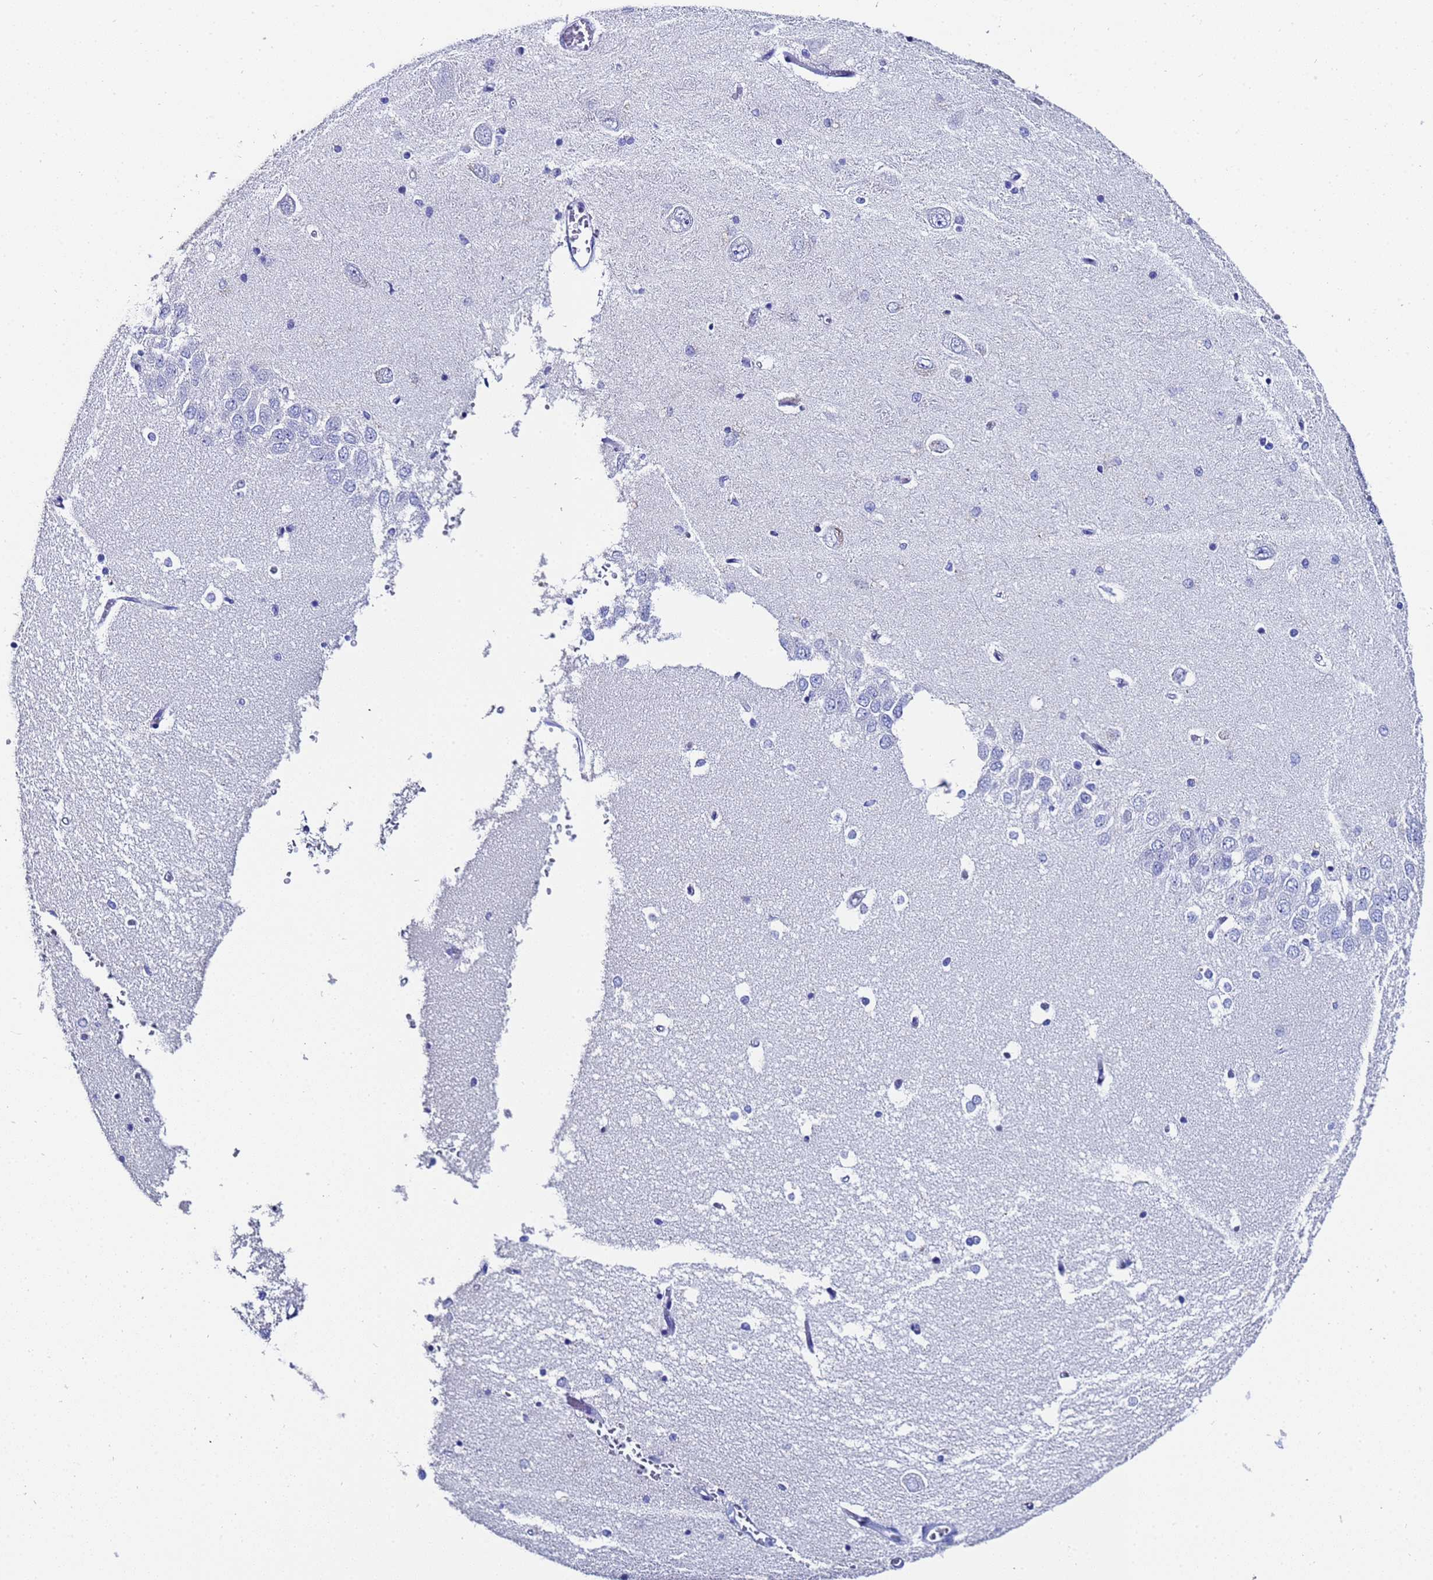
{"staining": {"intensity": "negative", "quantity": "none", "location": "none"}, "tissue": "hippocampus", "cell_type": "Glial cells", "image_type": "normal", "snomed": [{"axis": "morphology", "description": "Normal tissue, NOS"}, {"axis": "topography", "description": "Hippocampus"}], "caption": "High magnification brightfield microscopy of benign hippocampus stained with DAB (brown) and counterstained with hematoxylin (blue): glial cells show no significant positivity.", "gene": "ADIPOQ", "patient": {"sex": "male", "age": 45}}